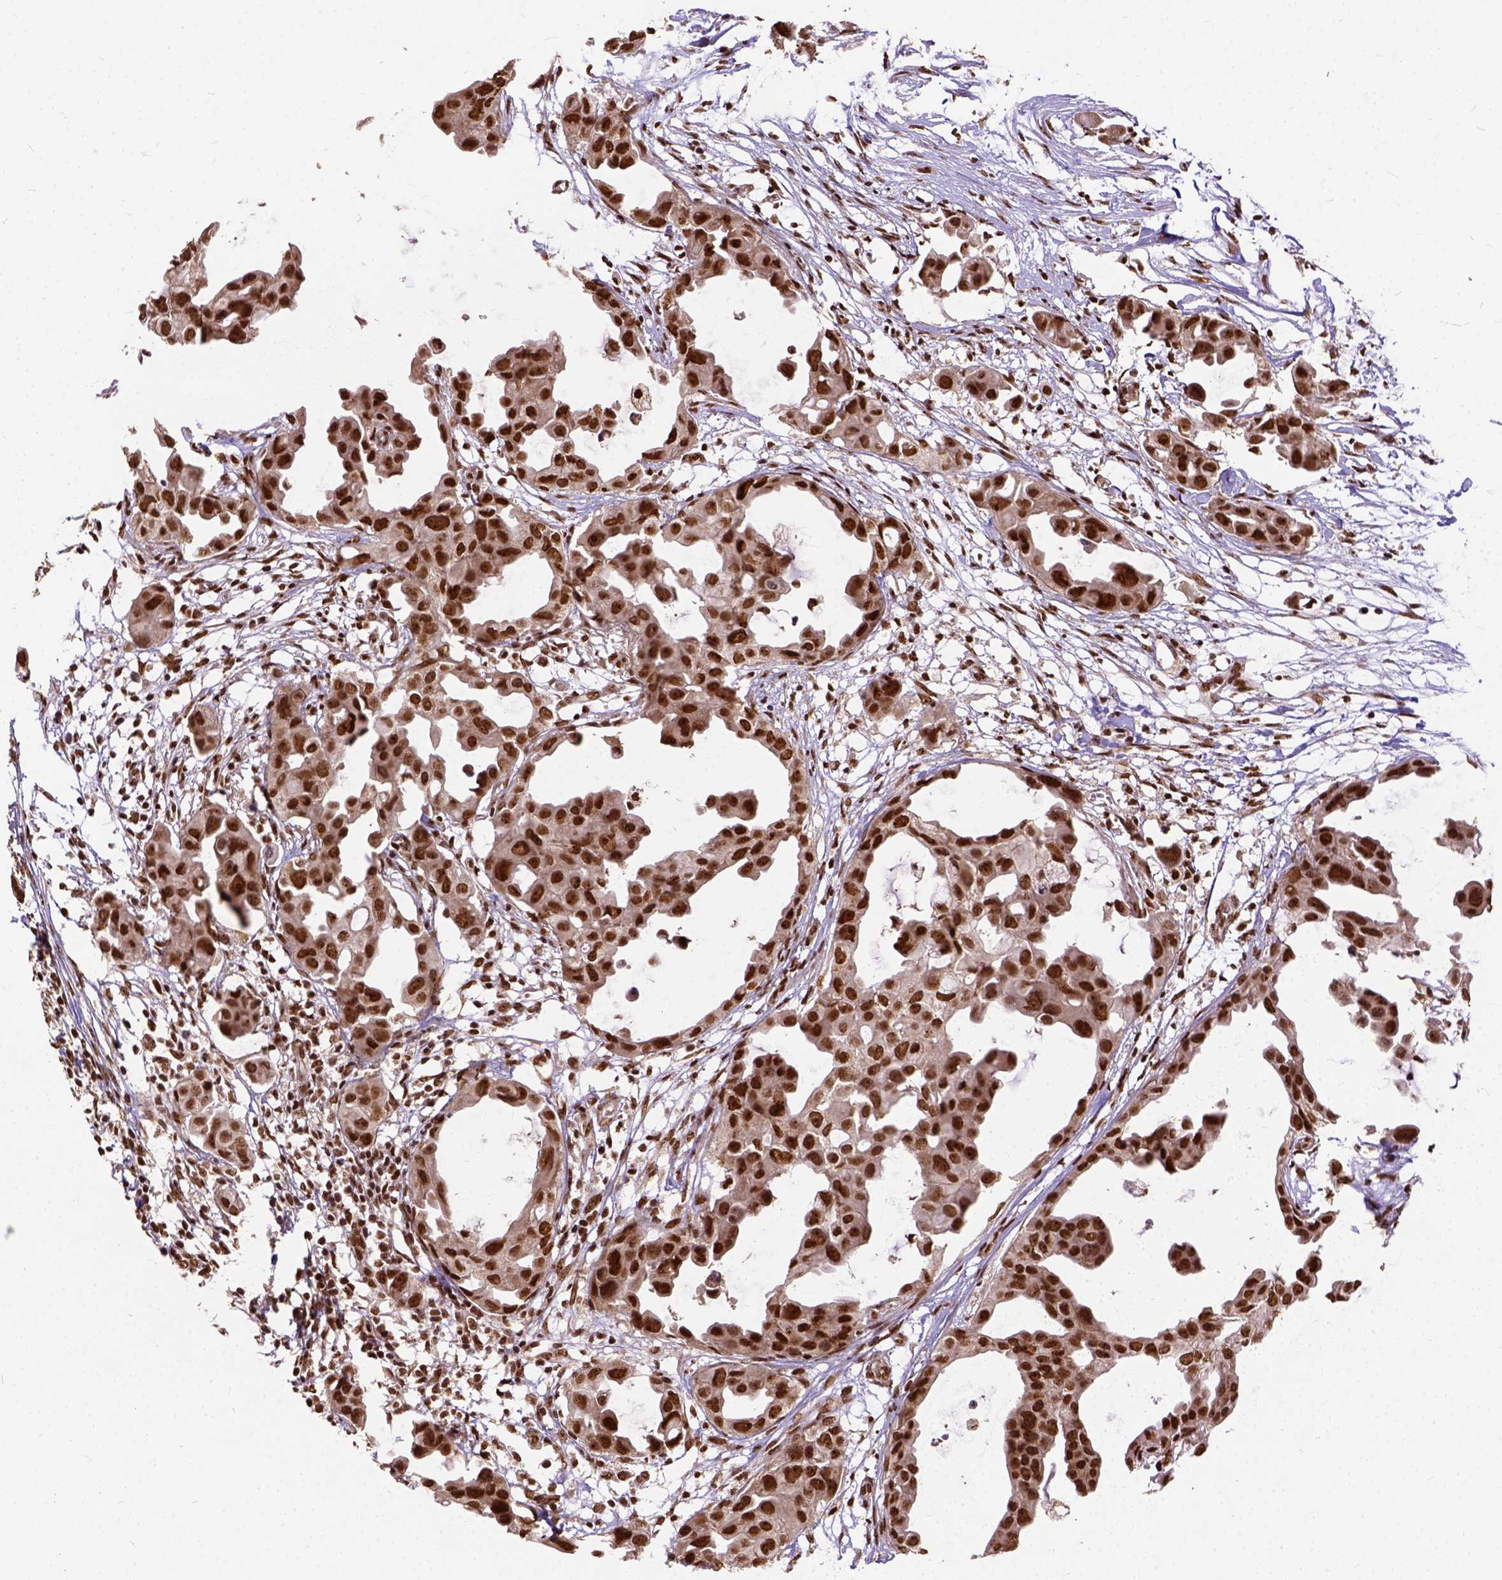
{"staining": {"intensity": "strong", "quantity": ">75%", "location": "nuclear"}, "tissue": "breast cancer", "cell_type": "Tumor cells", "image_type": "cancer", "snomed": [{"axis": "morphology", "description": "Duct carcinoma"}, {"axis": "topography", "description": "Breast"}], "caption": "Immunohistochemical staining of human breast cancer (intraductal carcinoma) demonstrates high levels of strong nuclear protein positivity in approximately >75% of tumor cells.", "gene": "NACC1", "patient": {"sex": "female", "age": 38}}